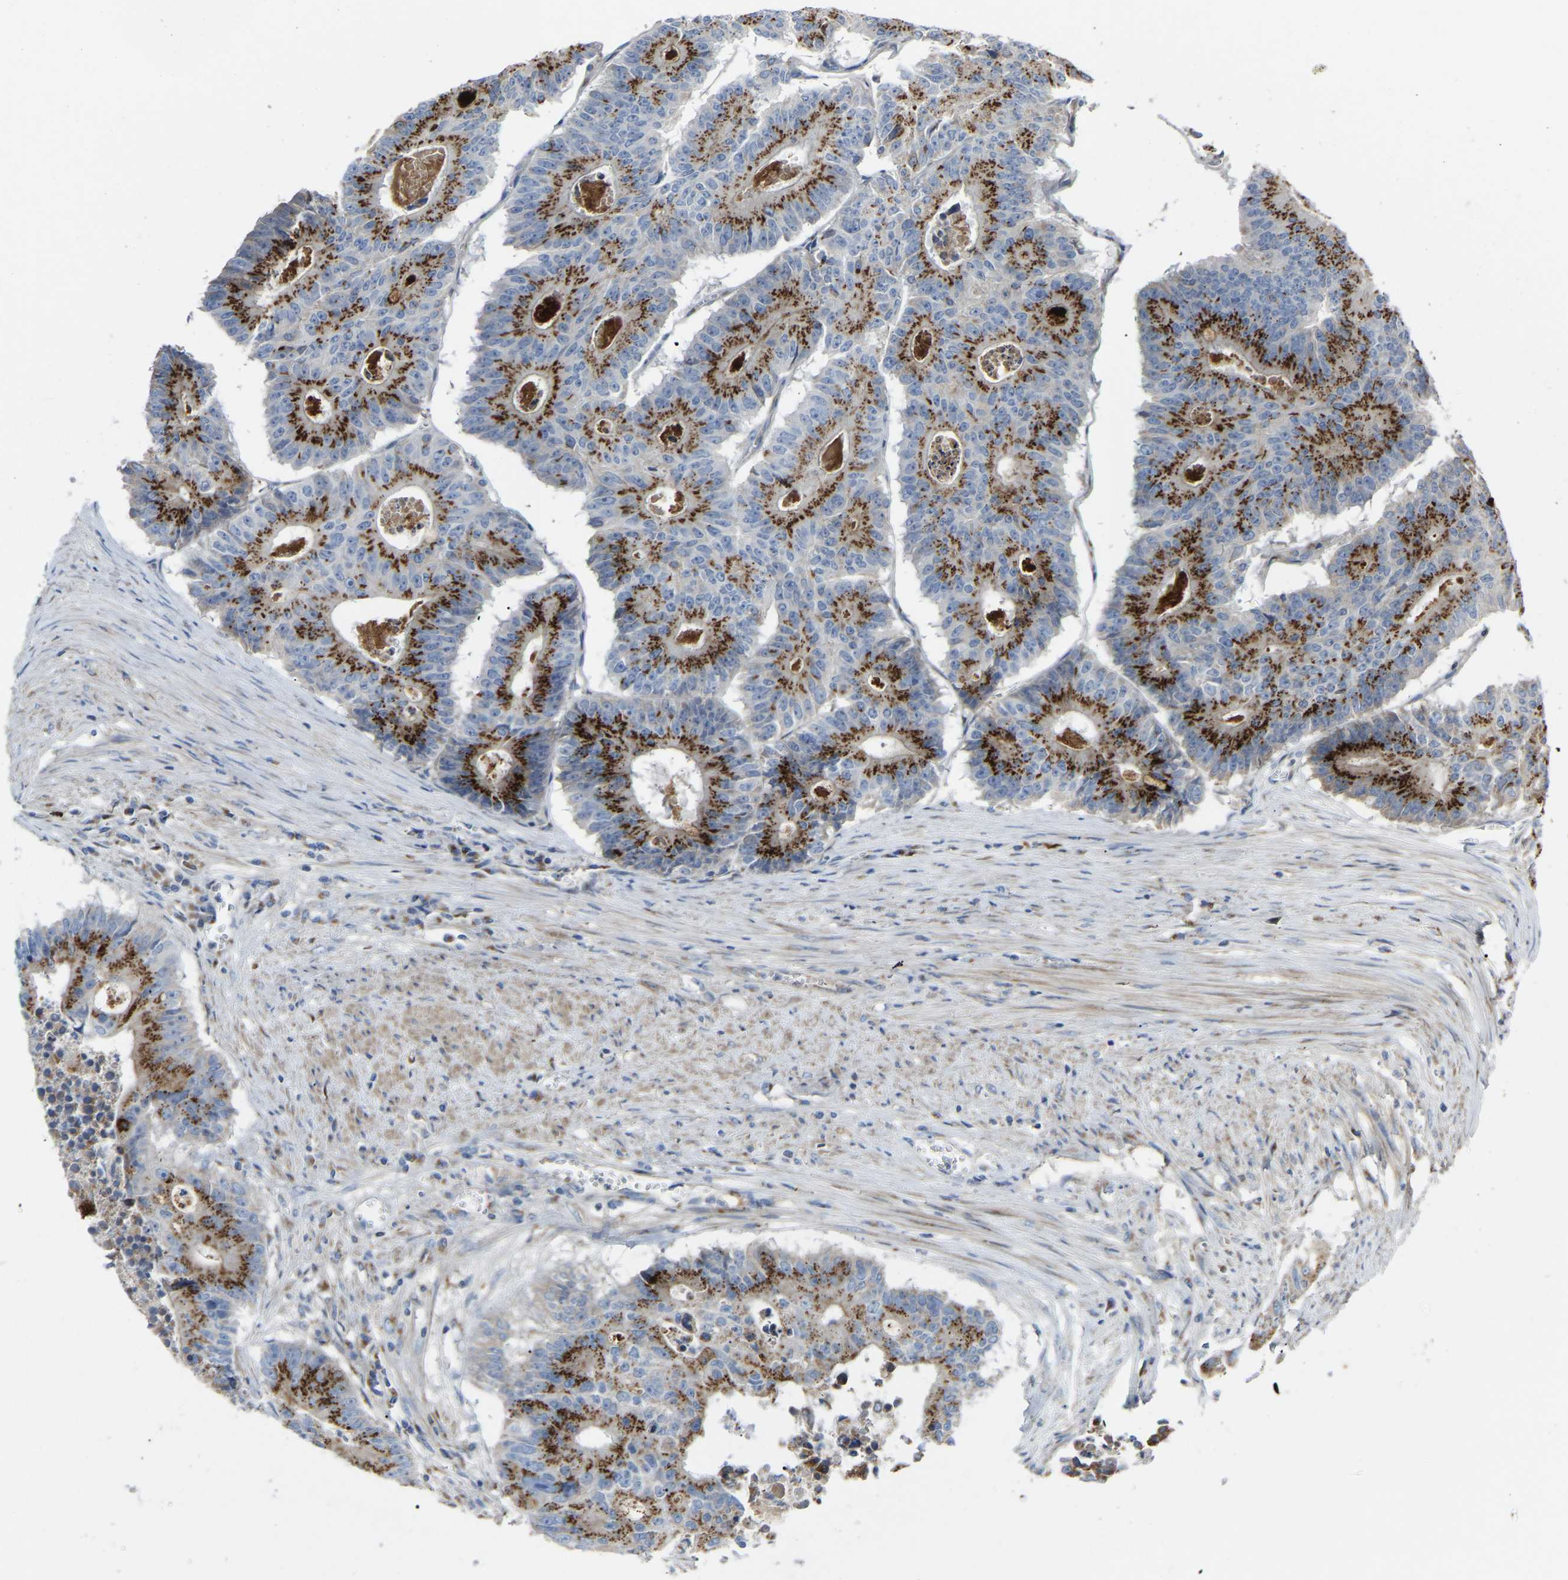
{"staining": {"intensity": "strong", "quantity": ">75%", "location": "cytoplasmic/membranous"}, "tissue": "colorectal cancer", "cell_type": "Tumor cells", "image_type": "cancer", "snomed": [{"axis": "morphology", "description": "Adenocarcinoma, NOS"}, {"axis": "topography", "description": "Colon"}], "caption": "This image shows immunohistochemistry staining of human colorectal cancer (adenocarcinoma), with high strong cytoplasmic/membranous staining in approximately >75% of tumor cells.", "gene": "CANT1", "patient": {"sex": "male", "age": 87}}